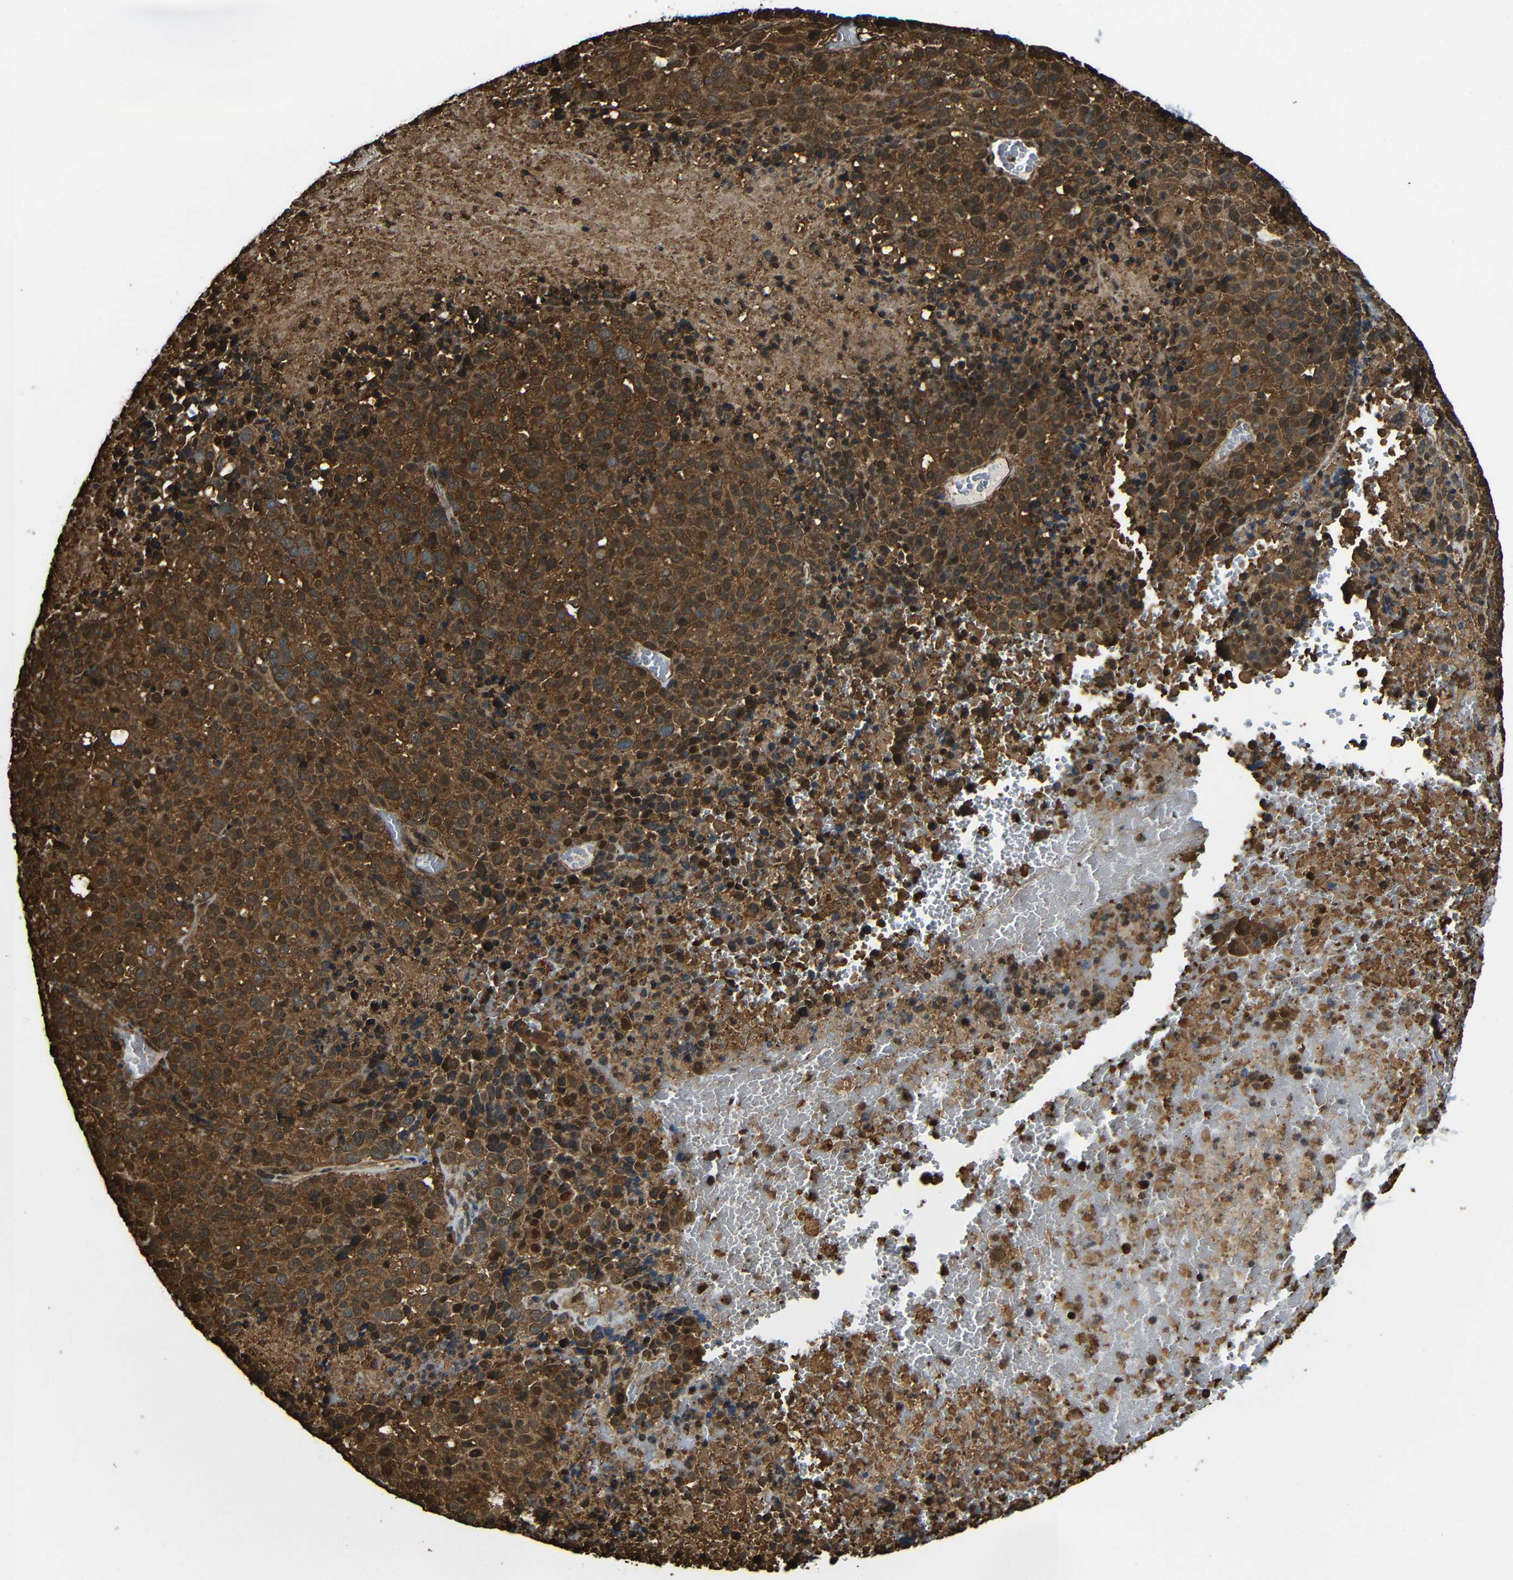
{"staining": {"intensity": "strong", "quantity": ">75%", "location": "cytoplasmic/membranous,nuclear"}, "tissue": "melanoma", "cell_type": "Tumor cells", "image_type": "cancer", "snomed": [{"axis": "morphology", "description": "Malignant melanoma, Metastatic site"}, {"axis": "topography", "description": "Cerebral cortex"}], "caption": "Protein expression analysis of malignant melanoma (metastatic site) displays strong cytoplasmic/membranous and nuclear expression in approximately >75% of tumor cells.", "gene": "VCP", "patient": {"sex": "female", "age": 52}}